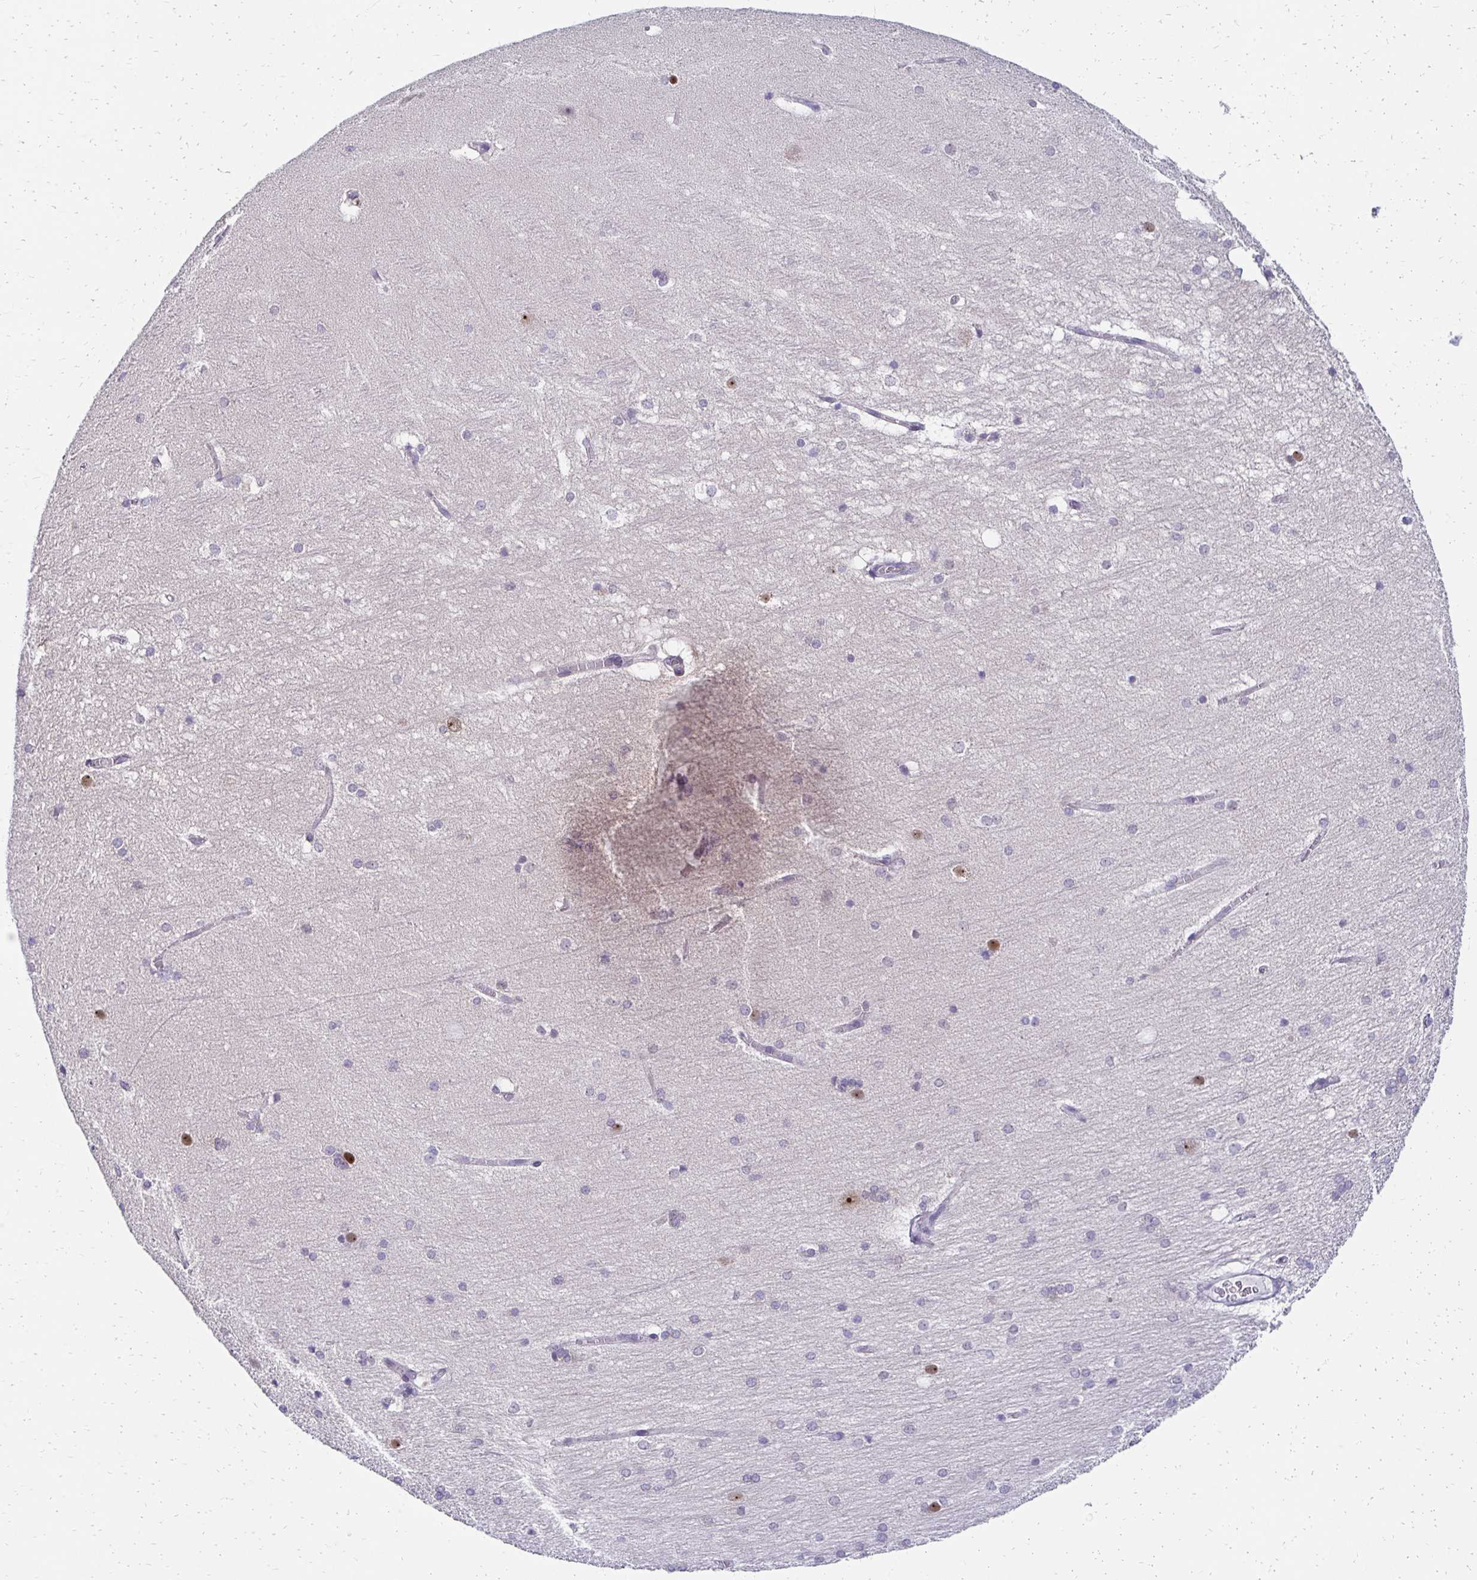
{"staining": {"intensity": "negative", "quantity": "none", "location": "none"}, "tissue": "hippocampus", "cell_type": "Glial cells", "image_type": "normal", "snomed": [{"axis": "morphology", "description": "Normal tissue, NOS"}, {"axis": "topography", "description": "Cerebral cortex"}, {"axis": "topography", "description": "Hippocampus"}], "caption": "Immunohistochemical staining of unremarkable hippocampus exhibits no significant expression in glial cells. (DAB (3,3'-diaminobenzidine) IHC visualized using brightfield microscopy, high magnification).", "gene": "C1QTNF2", "patient": {"sex": "female", "age": 19}}